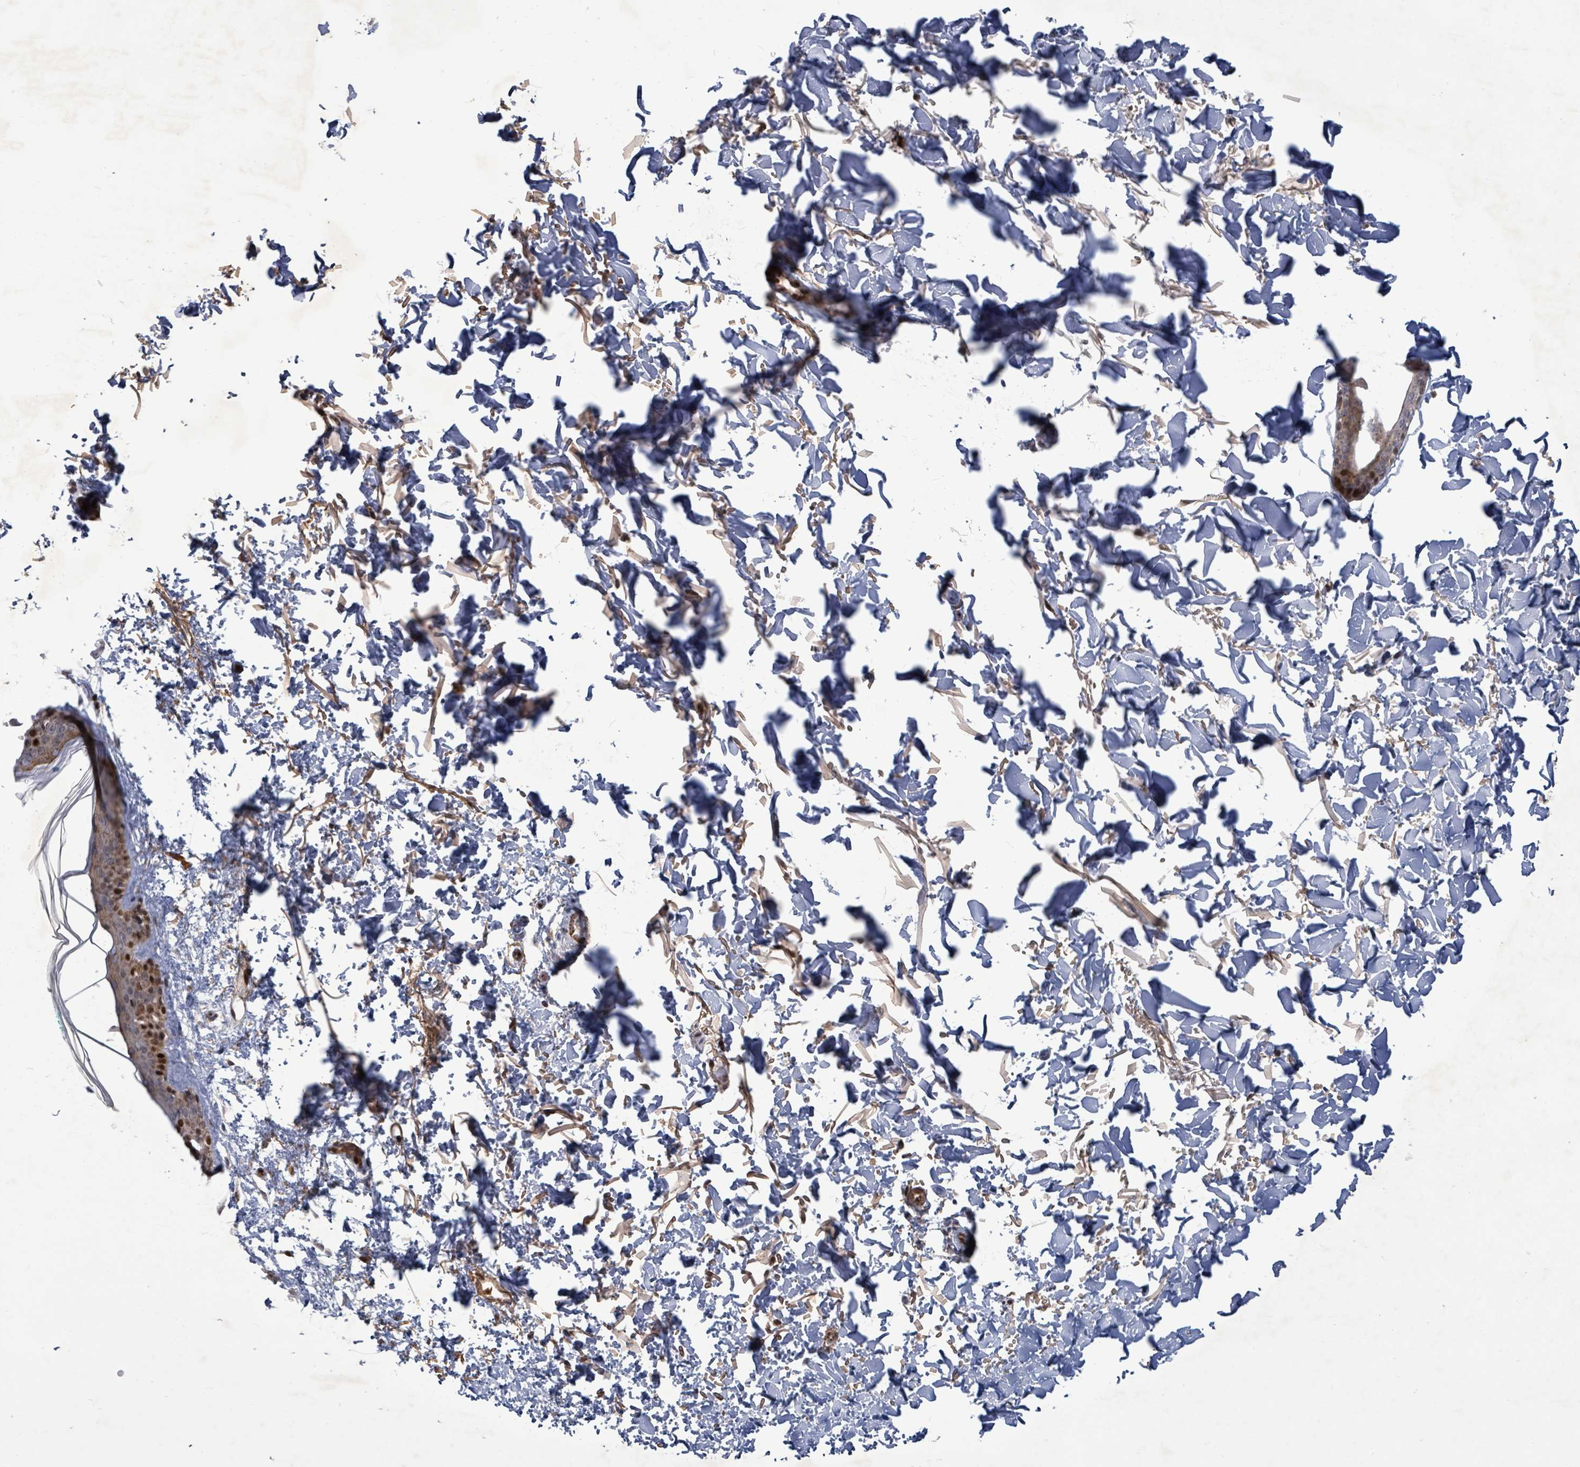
{"staining": {"intensity": "negative", "quantity": "none", "location": "none"}, "tissue": "skin", "cell_type": "Fibroblasts", "image_type": "normal", "snomed": [{"axis": "morphology", "description": "Normal tissue, NOS"}, {"axis": "topography", "description": "Skin"}], "caption": "Immunohistochemical staining of benign human skin shows no significant staining in fibroblasts.", "gene": "TUSC1", "patient": {"sex": "male", "age": 66}}